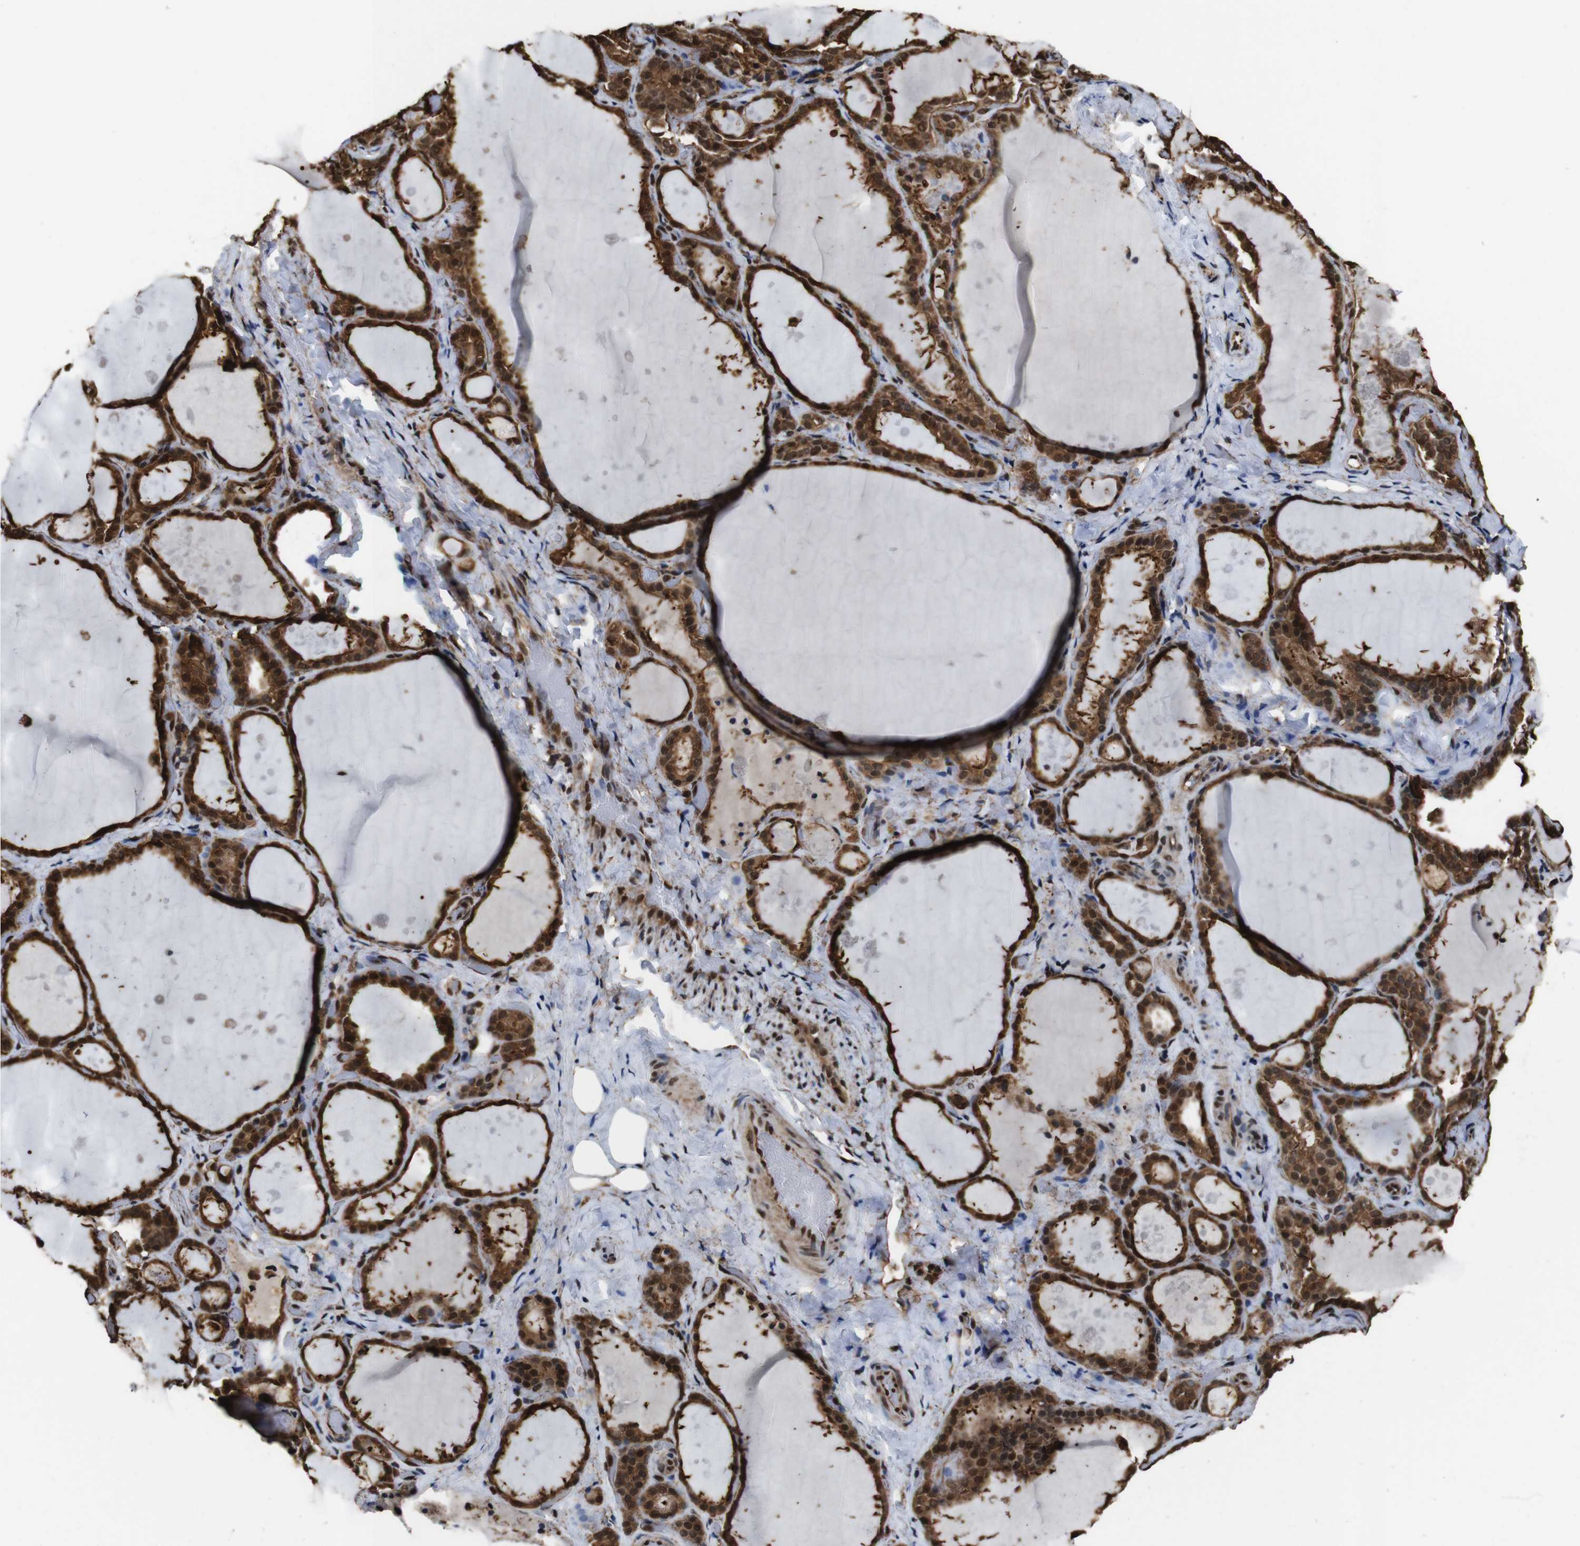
{"staining": {"intensity": "moderate", "quantity": ">75%", "location": "cytoplasmic/membranous,nuclear"}, "tissue": "thyroid gland", "cell_type": "Glandular cells", "image_type": "normal", "snomed": [{"axis": "morphology", "description": "Normal tissue, NOS"}, {"axis": "topography", "description": "Thyroid gland"}], "caption": "IHC micrograph of benign thyroid gland: thyroid gland stained using IHC shows medium levels of moderate protein expression localized specifically in the cytoplasmic/membranous,nuclear of glandular cells, appearing as a cytoplasmic/membranous,nuclear brown color.", "gene": "VCP", "patient": {"sex": "female", "age": 44}}